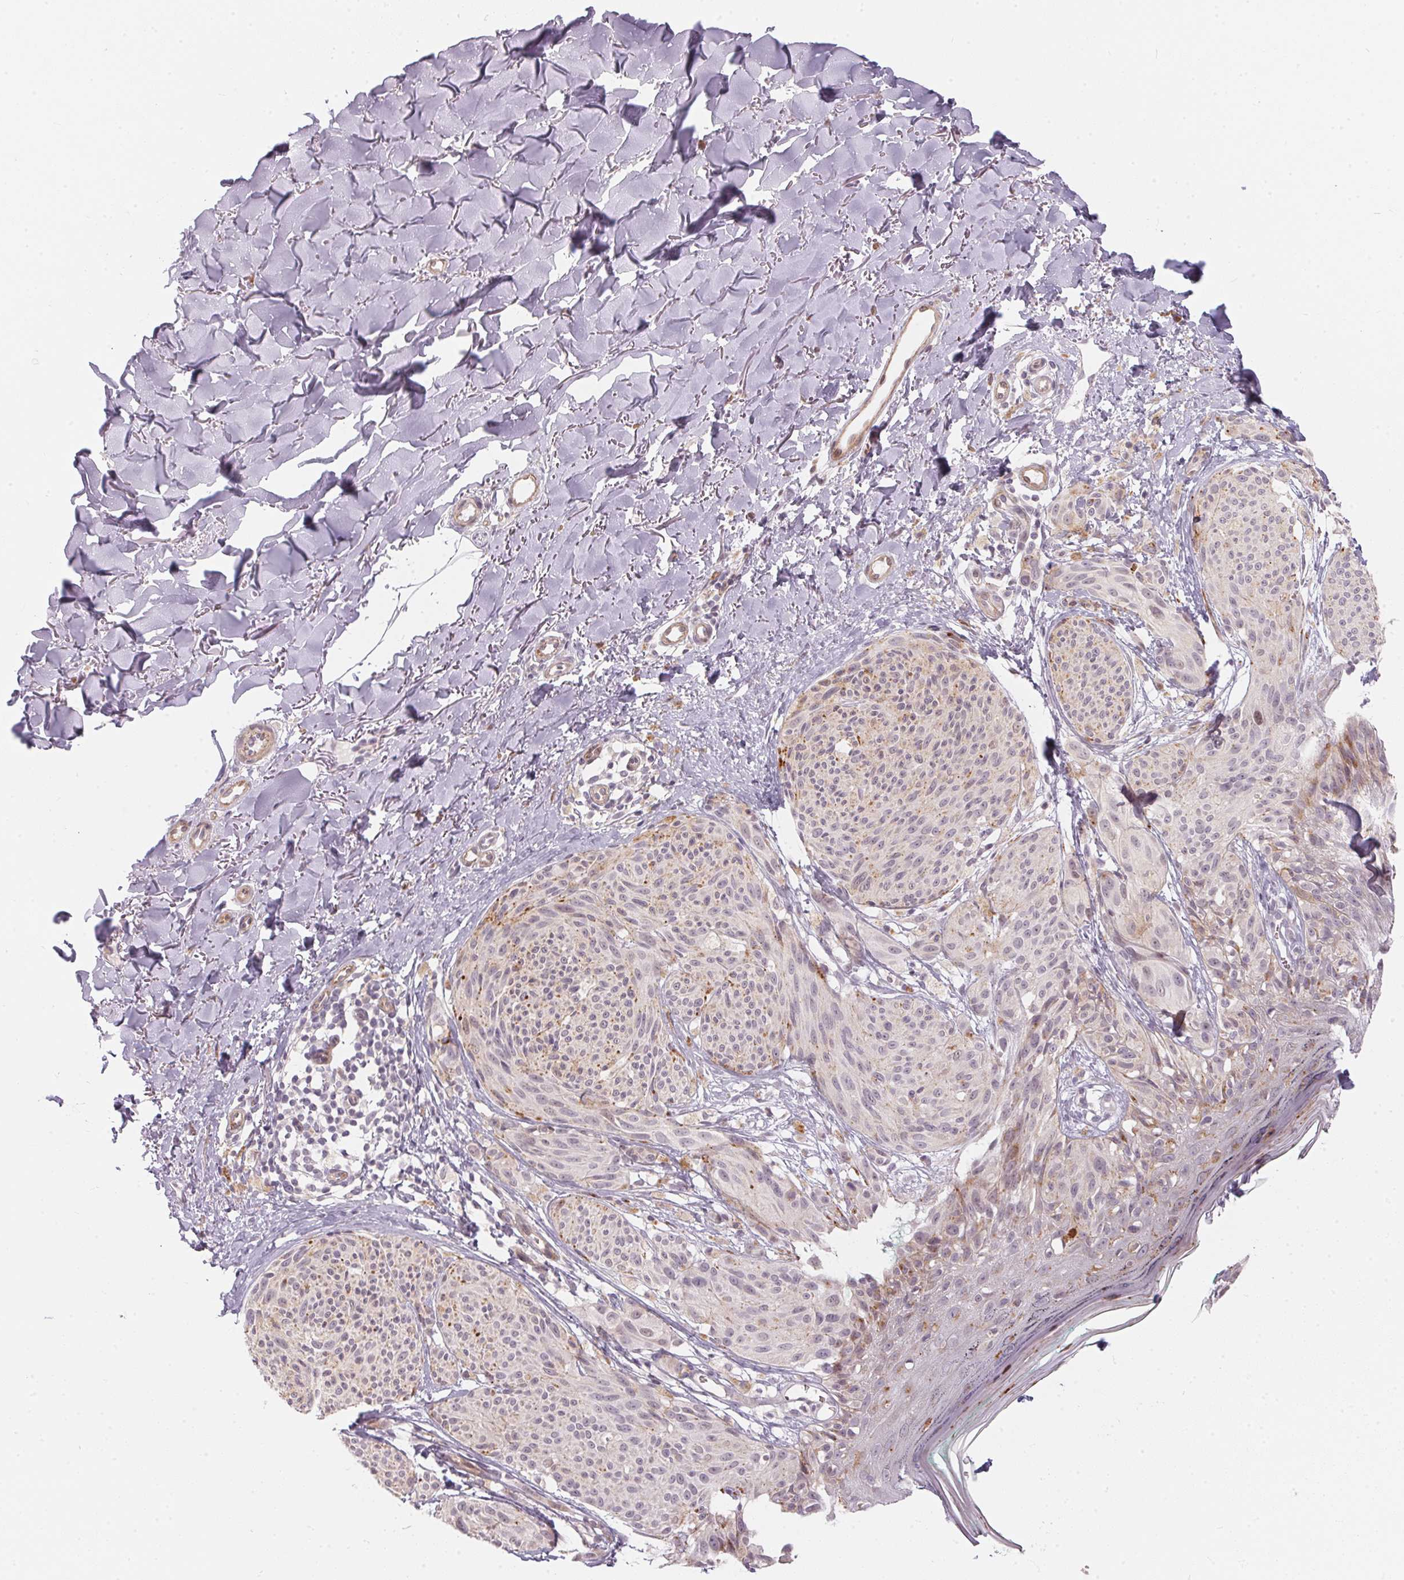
{"staining": {"intensity": "weak", "quantity": "<25%", "location": "cytoplasmic/membranous"}, "tissue": "melanoma", "cell_type": "Tumor cells", "image_type": "cancer", "snomed": [{"axis": "morphology", "description": "Malignant melanoma, NOS"}, {"axis": "topography", "description": "Skin"}], "caption": "Immunohistochemistry (IHC) of malignant melanoma exhibits no staining in tumor cells.", "gene": "GDAP1L1", "patient": {"sex": "female", "age": 87}}